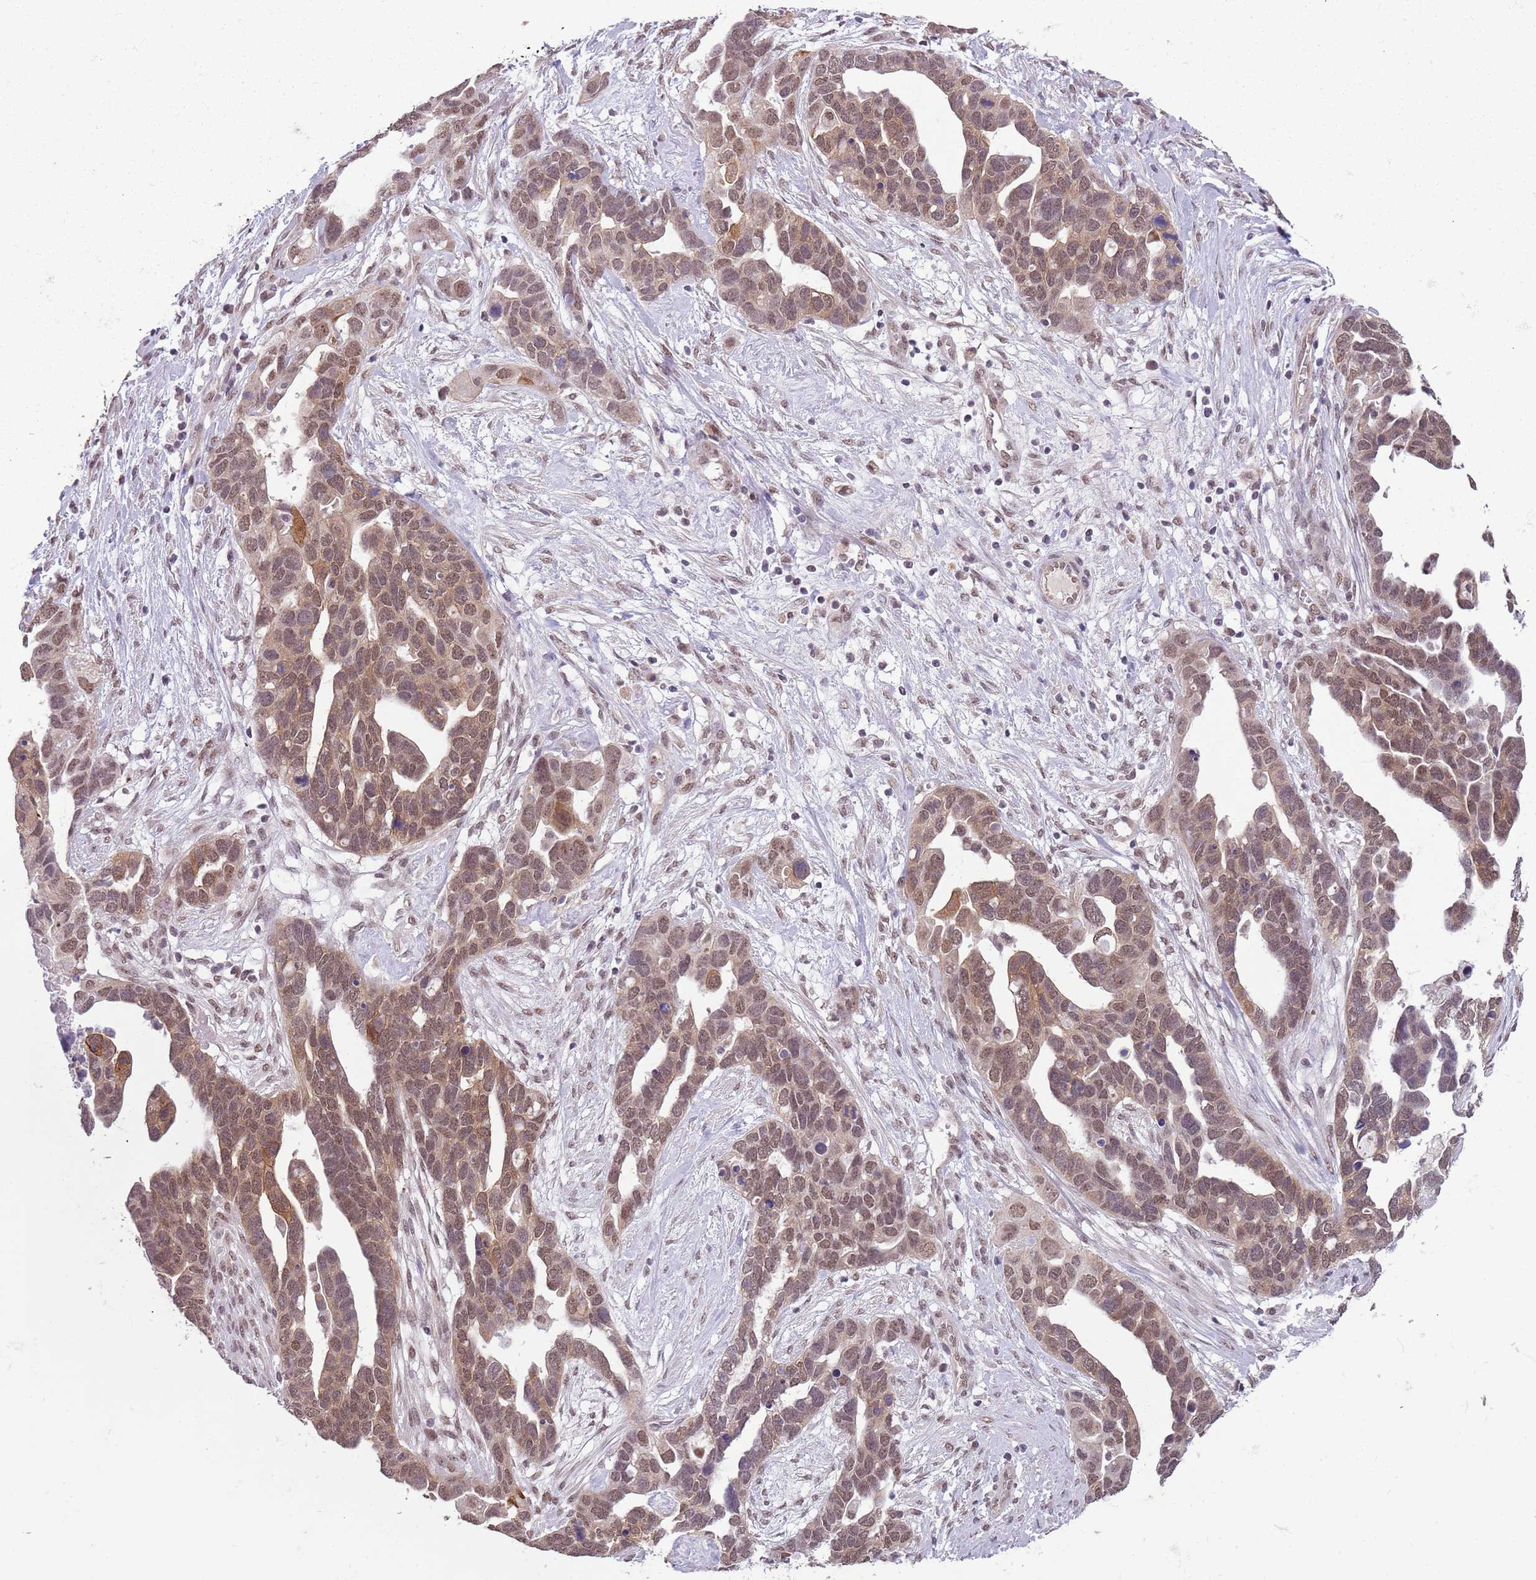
{"staining": {"intensity": "moderate", "quantity": ">75%", "location": "cytoplasmic/membranous,nuclear"}, "tissue": "ovarian cancer", "cell_type": "Tumor cells", "image_type": "cancer", "snomed": [{"axis": "morphology", "description": "Cystadenocarcinoma, serous, NOS"}, {"axis": "topography", "description": "Ovary"}], "caption": "IHC histopathology image of human ovarian serous cystadenocarcinoma stained for a protein (brown), which exhibits medium levels of moderate cytoplasmic/membranous and nuclear expression in approximately >75% of tumor cells.", "gene": "FAM120AOS", "patient": {"sex": "female", "age": 54}}